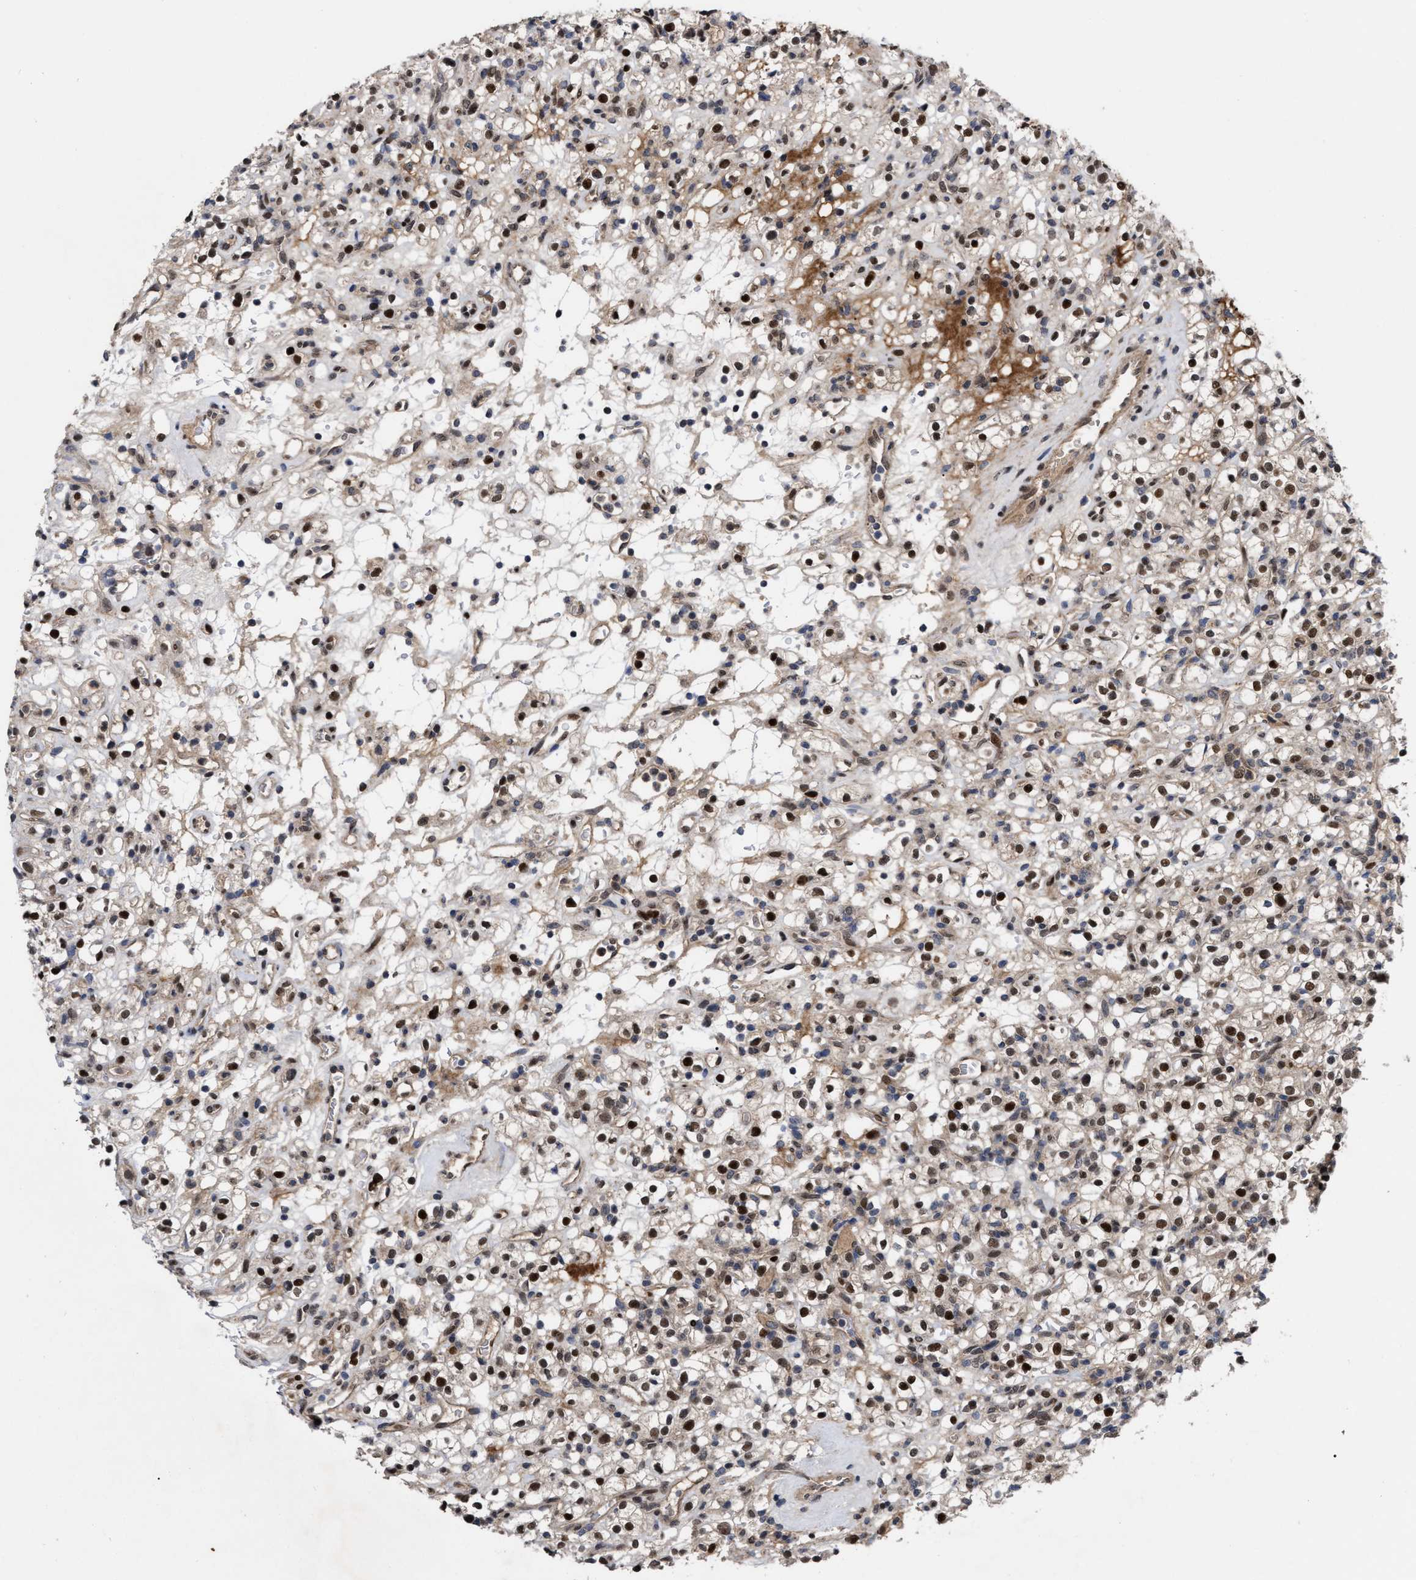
{"staining": {"intensity": "strong", "quantity": ">75%", "location": "cytoplasmic/membranous,nuclear"}, "tissue": "renal cancer", "cell_type": "Tumor cells", "image_type": "cancer", "snomed": [{"axis": "morphology", "description": "Normal tissue, NOS"}, {"axis": "morphology", "description": "Adenocarcinoma, NOS"}, {"axis": "topography", "description": "Kidney"}], "caption": "Renal adenocarcinoma tissue demonstrates strong cytoplasmic/membranous and nuclear expression in approximately >75% of tumor cells, visualized by immunohistochemistry.", "gene": "MDM4", "patient": {"sex": "female", "age": 72}}